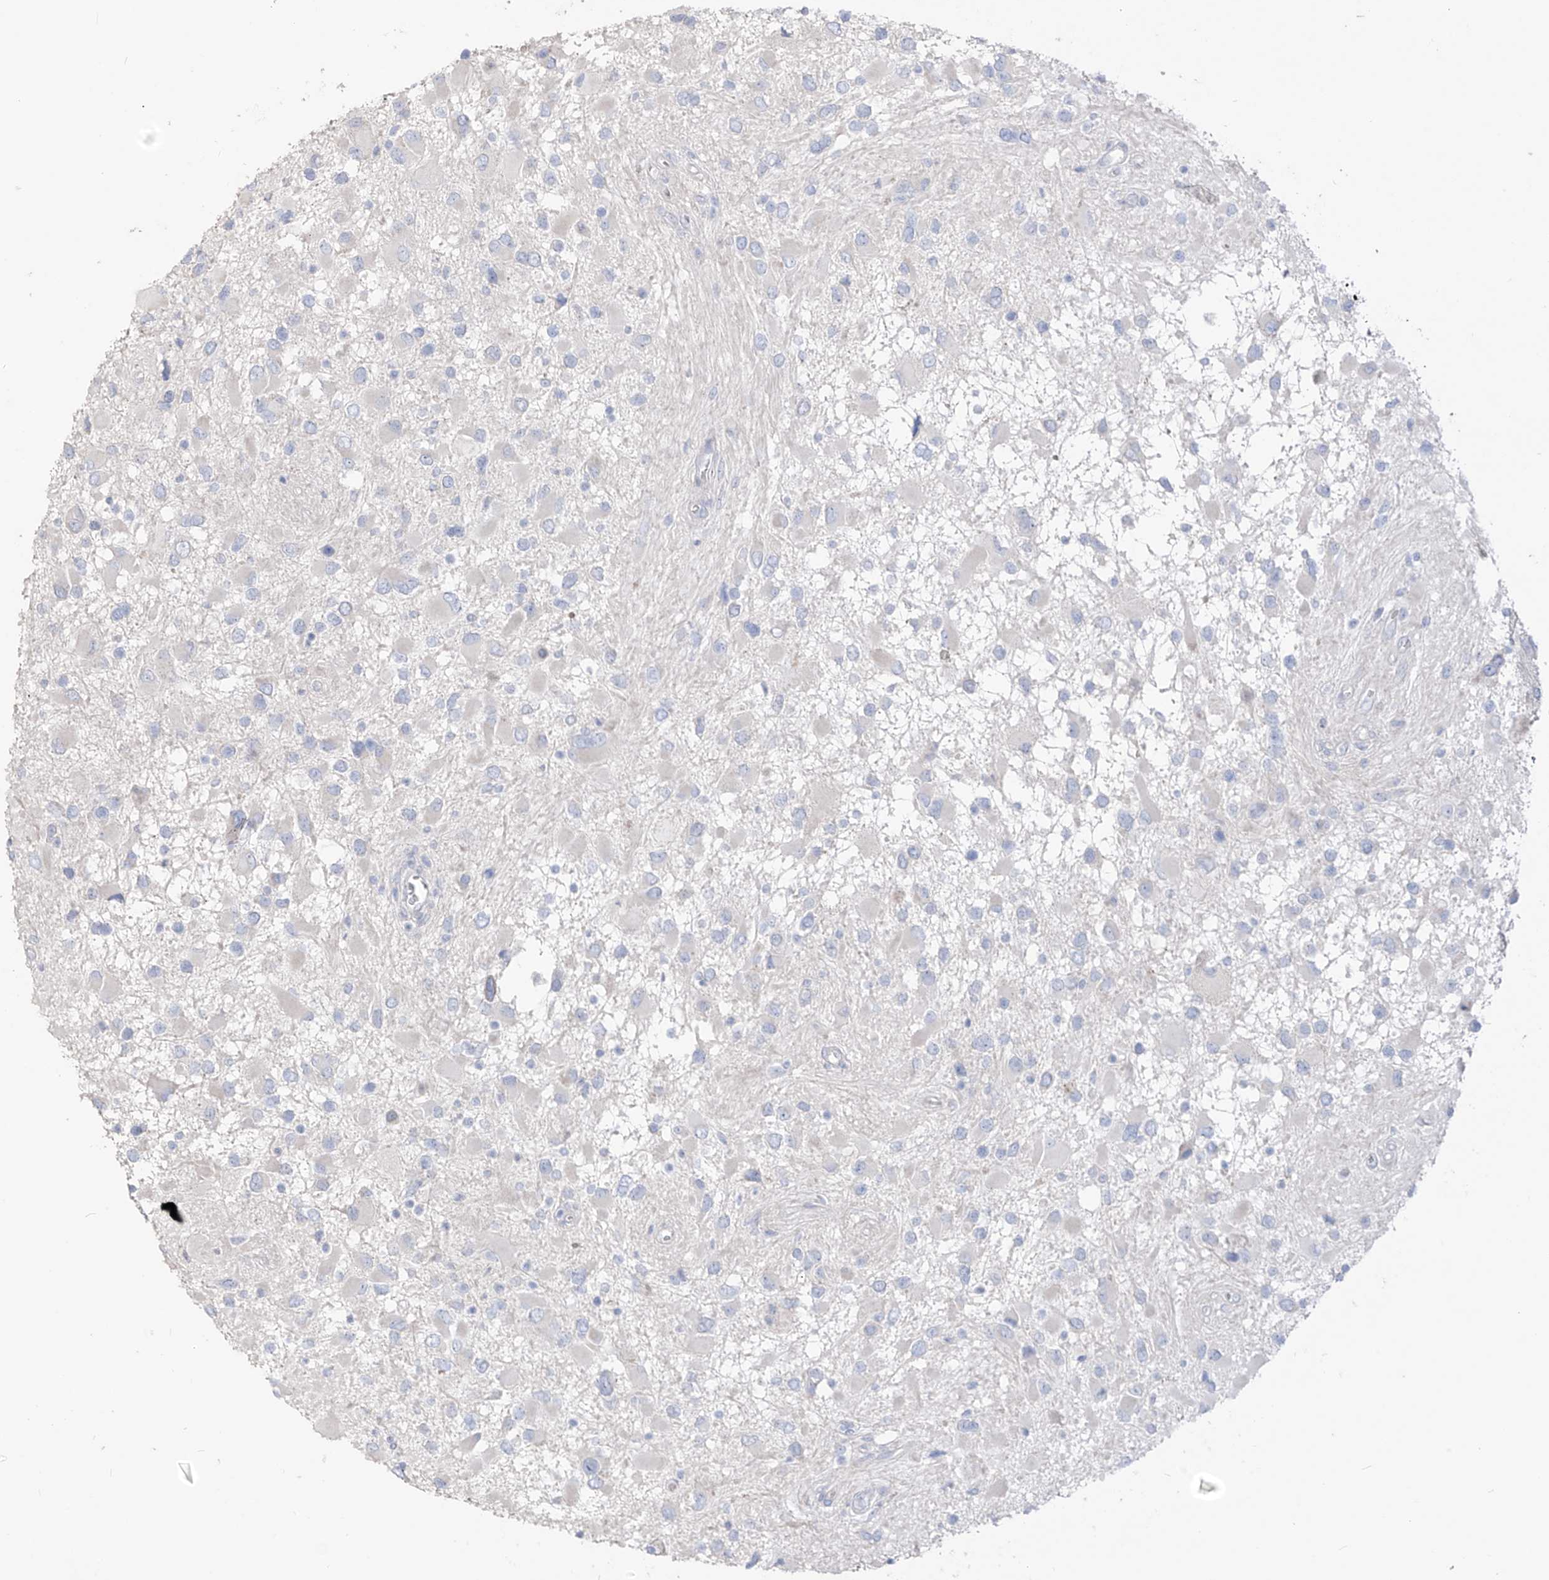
{"staining": {"intensity": "negative", "quantity": "none", "location": "none"}, "tissue": "glioma", "cell_type": "Tumor cells", "image_type": "cancer", "snomed": [{"axis": "morphology", "description": "Glioma, malignant, High grade"}, {"axis": "topography", "description": "Brain"}], "caption": "IHC micrograph of human high-grade glioma (malignant) stained for a protein (brown), which demonstrates no positivity in tumor cells. The staining was performed using DAB to visualize the protein expression in brown, while the nuclei were stained in blue with hematoxylin (Magnification: 20x).", "gene": "ASPRV1", "patient": {"sex": "male", "age": 53}}